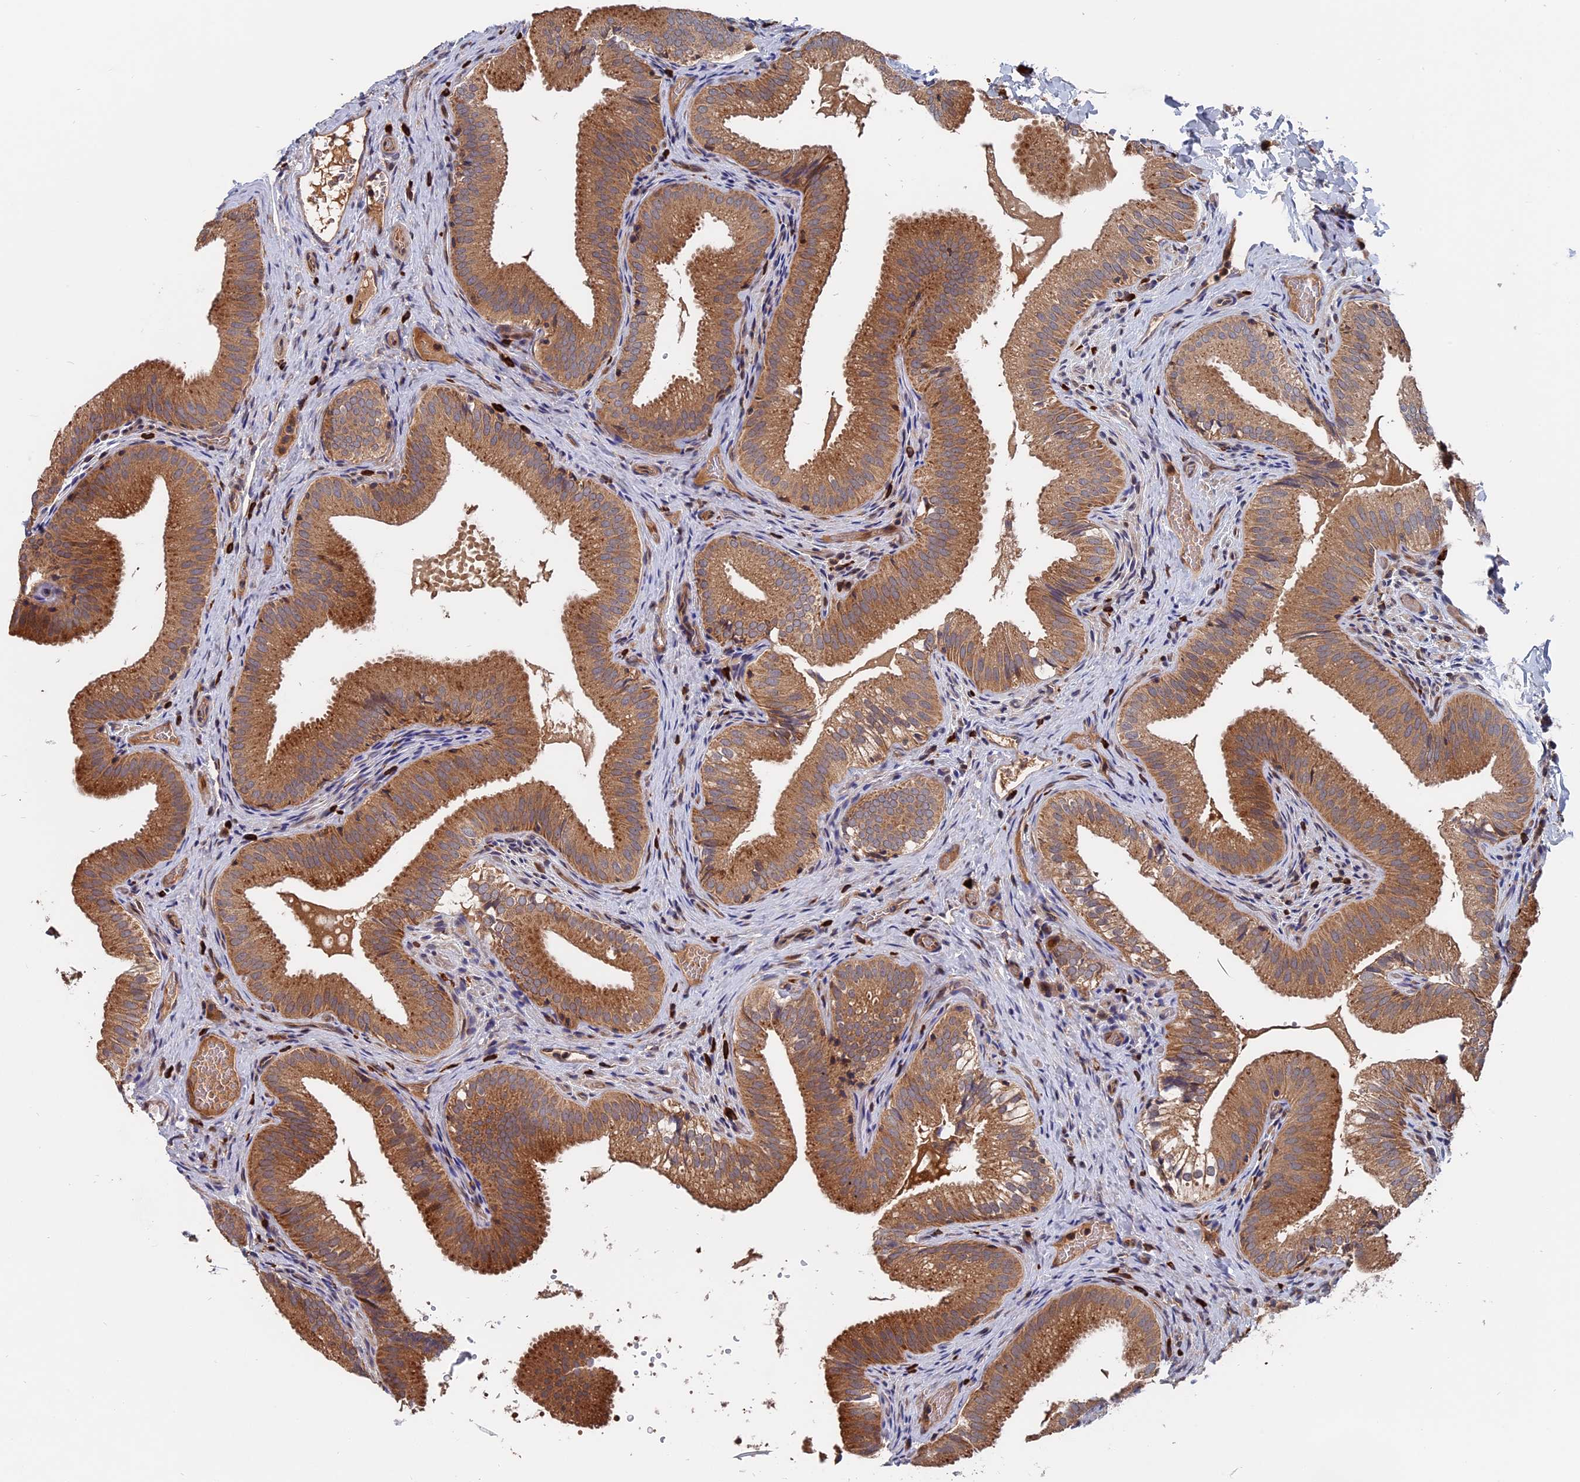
{"staining": {"intensity": "moderate", "quantity": ">75%", "location": "cytoplasmic/membranous"}, "tissue": "gallbladder", "cell_type": "Glandular cells", "image_type": "normal", "snomed": [{"axis": "morphology", "description": "Normal tissue, NOS"}, {"axis": "topography", "description": "Gallbladder"}], "caption": "Protein expression analysis of benign gallbladder shows moderate cytoplasmic/membranous positivity in approximately >75% of glandular cells. Using DAB (3,3'-diaminobenzidine) (brown) and hematoxylin (blue) stains, captured at high magnification using brightfield microscopy.", "gene": "TRAPPC2L", "patient": {"sex": "female", "age": 30}}